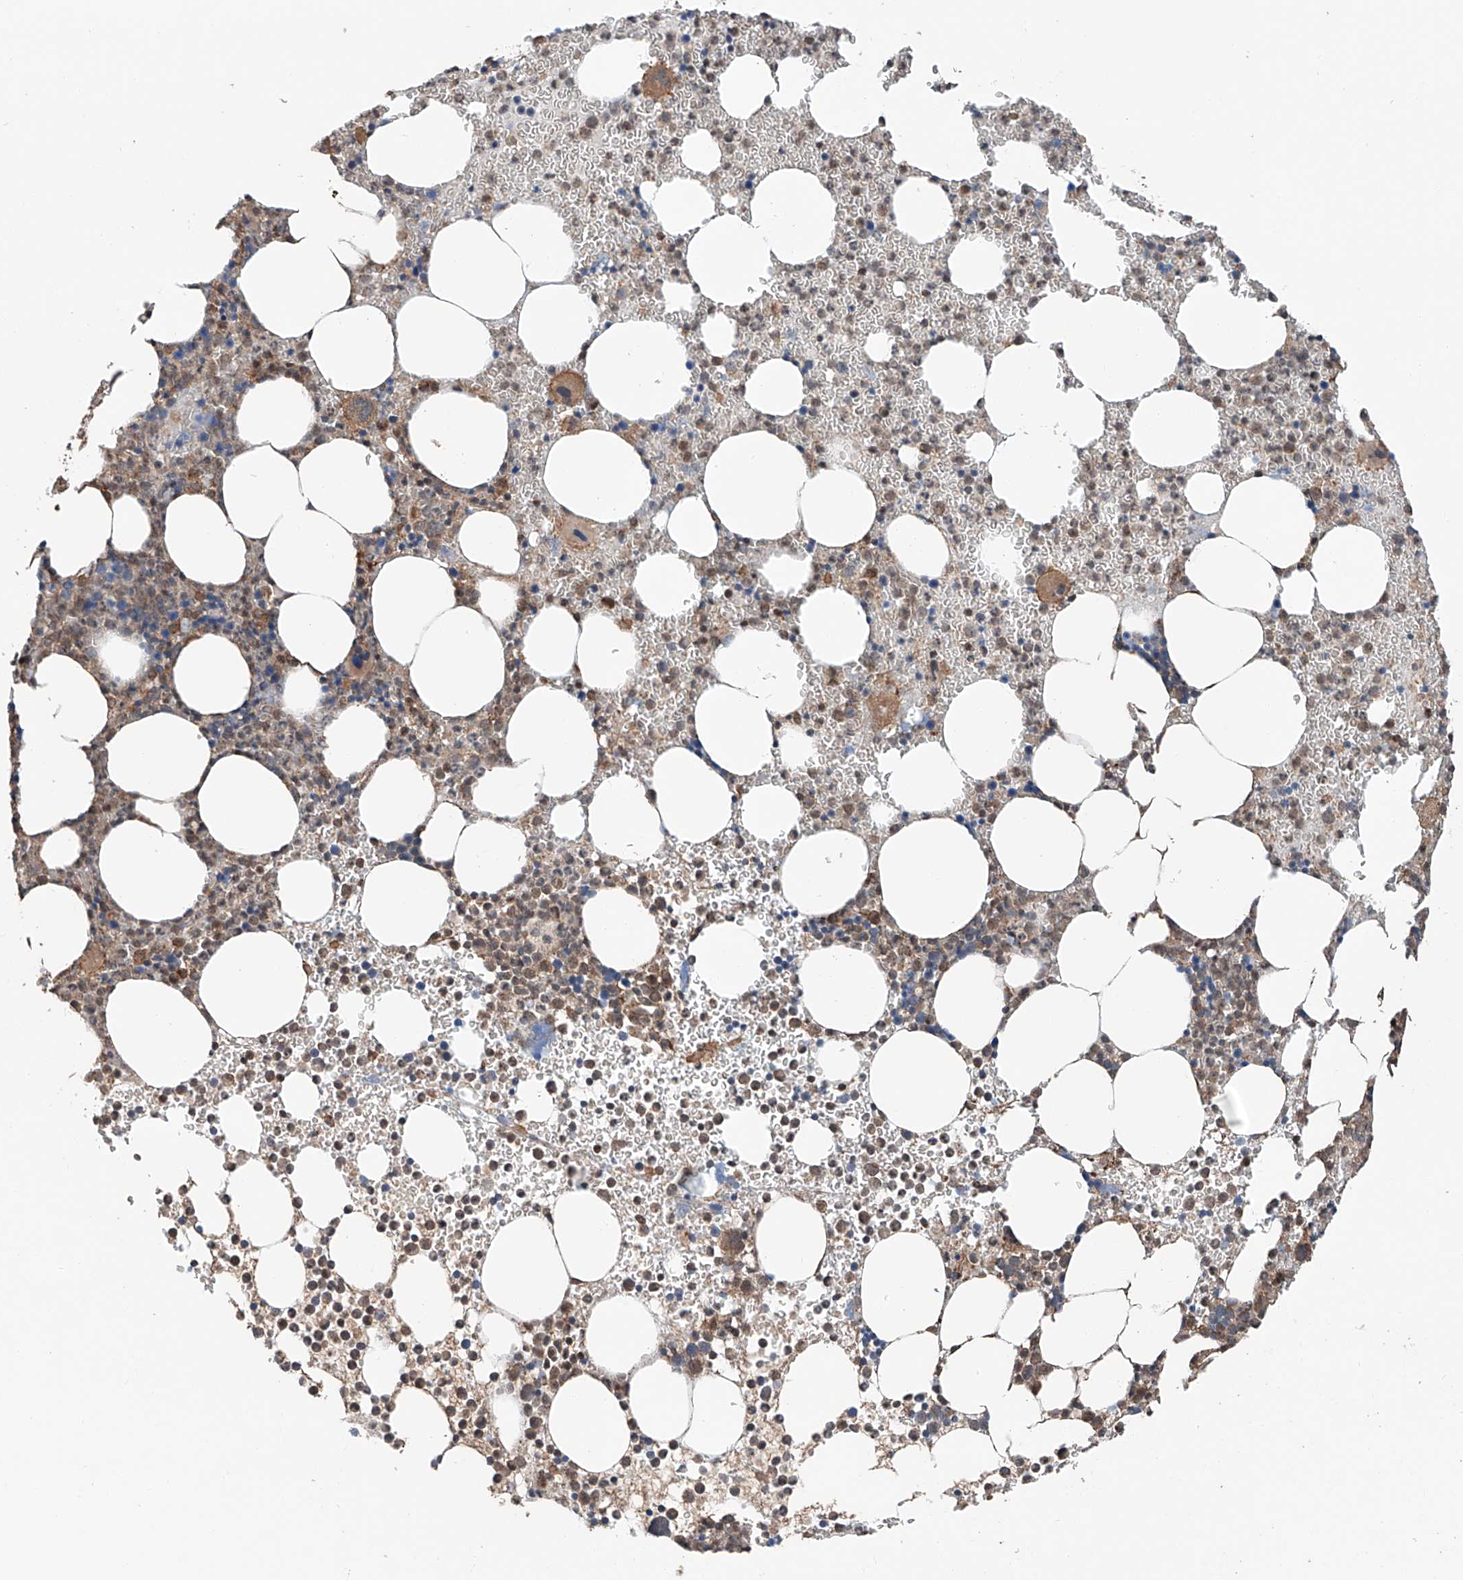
{"staining": {"intensity": "moderate", "quantity": "25%-75%", "location": "cytoplasmic/membranous"}, "tissue": "bone marrow", "cell_type": "Hematopoietic cells", "image_type": "normal", "snomed": [{"axis": "morphology", "description": "Normal tissue, NOS"}, {"axis": "topography", "description": "Bone marrow"}], "caption": "Immunohistochemical staining of benign human bone marrow displays 25%-75% levels of moderate cytoplasmic/membranous protein staining in about 25%-75% of hematopoietic cells. (brown staining indicates protein expression, while blue staining denotes nuclei).", "gene": "ZNF445", "patient": {"sex": "female", "age": 78}}